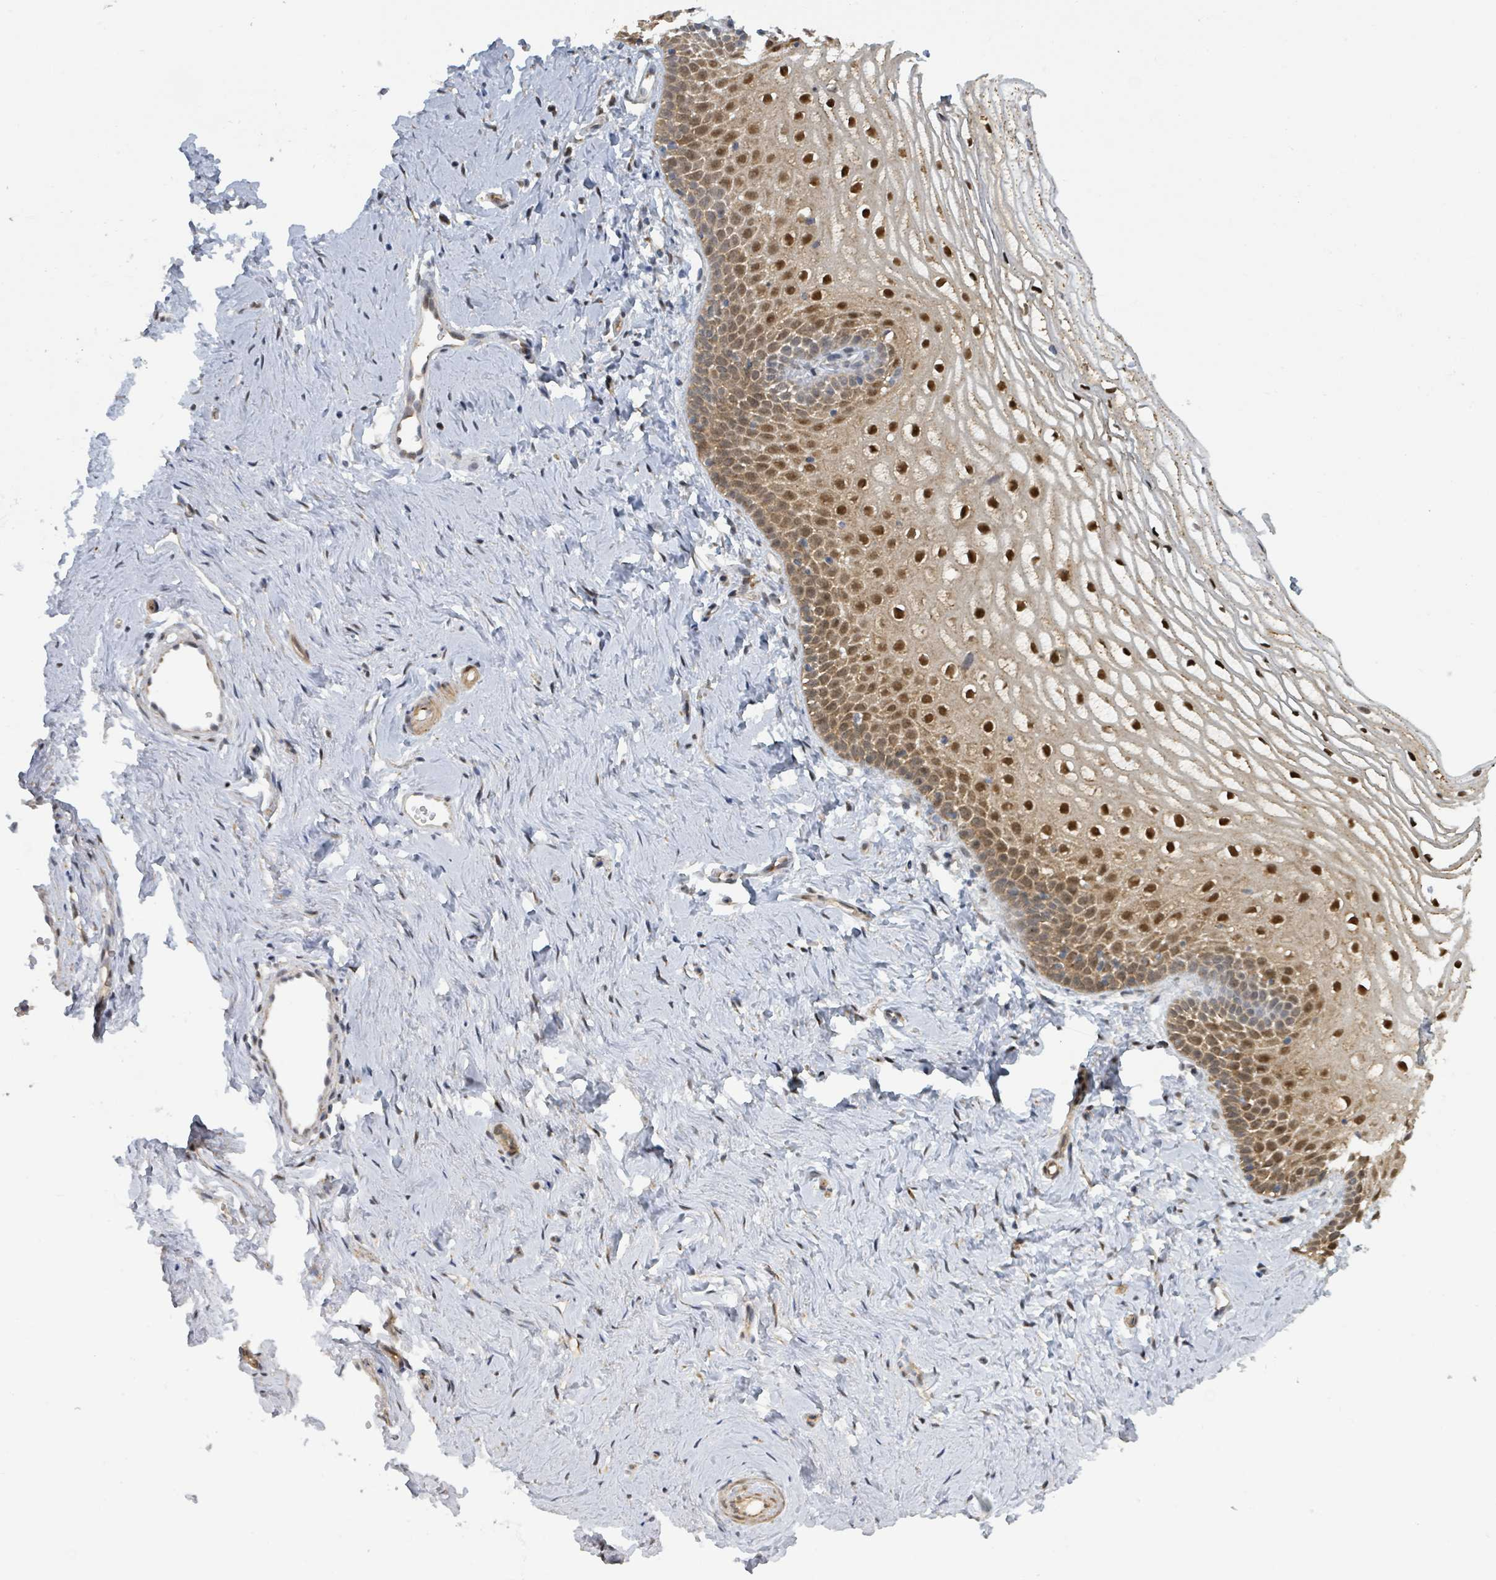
{"staining": {"intensity": "strong", "quantity": "25%-75%", "location": "cytoplasmic/membranous,nuclear"}, "tissue": "vagina", "cell_type": "Squamous epithelial cells", "image_type": "normal", "snomed": [{"axis": "morphology", "description": "Normal tissue, NOS"}, {"axis": "topography", "description": "Vagina"}], "caption": "A high-resolution micrograph shows IHC staining of unremarkable vagina, which exhibits strong cytoplasmic/membranous,nuclear positivity in about 25%-75% of squamous epithelial cells.", "gene": "PSMB7", "patient": {"sex": "female", "age": 56}}